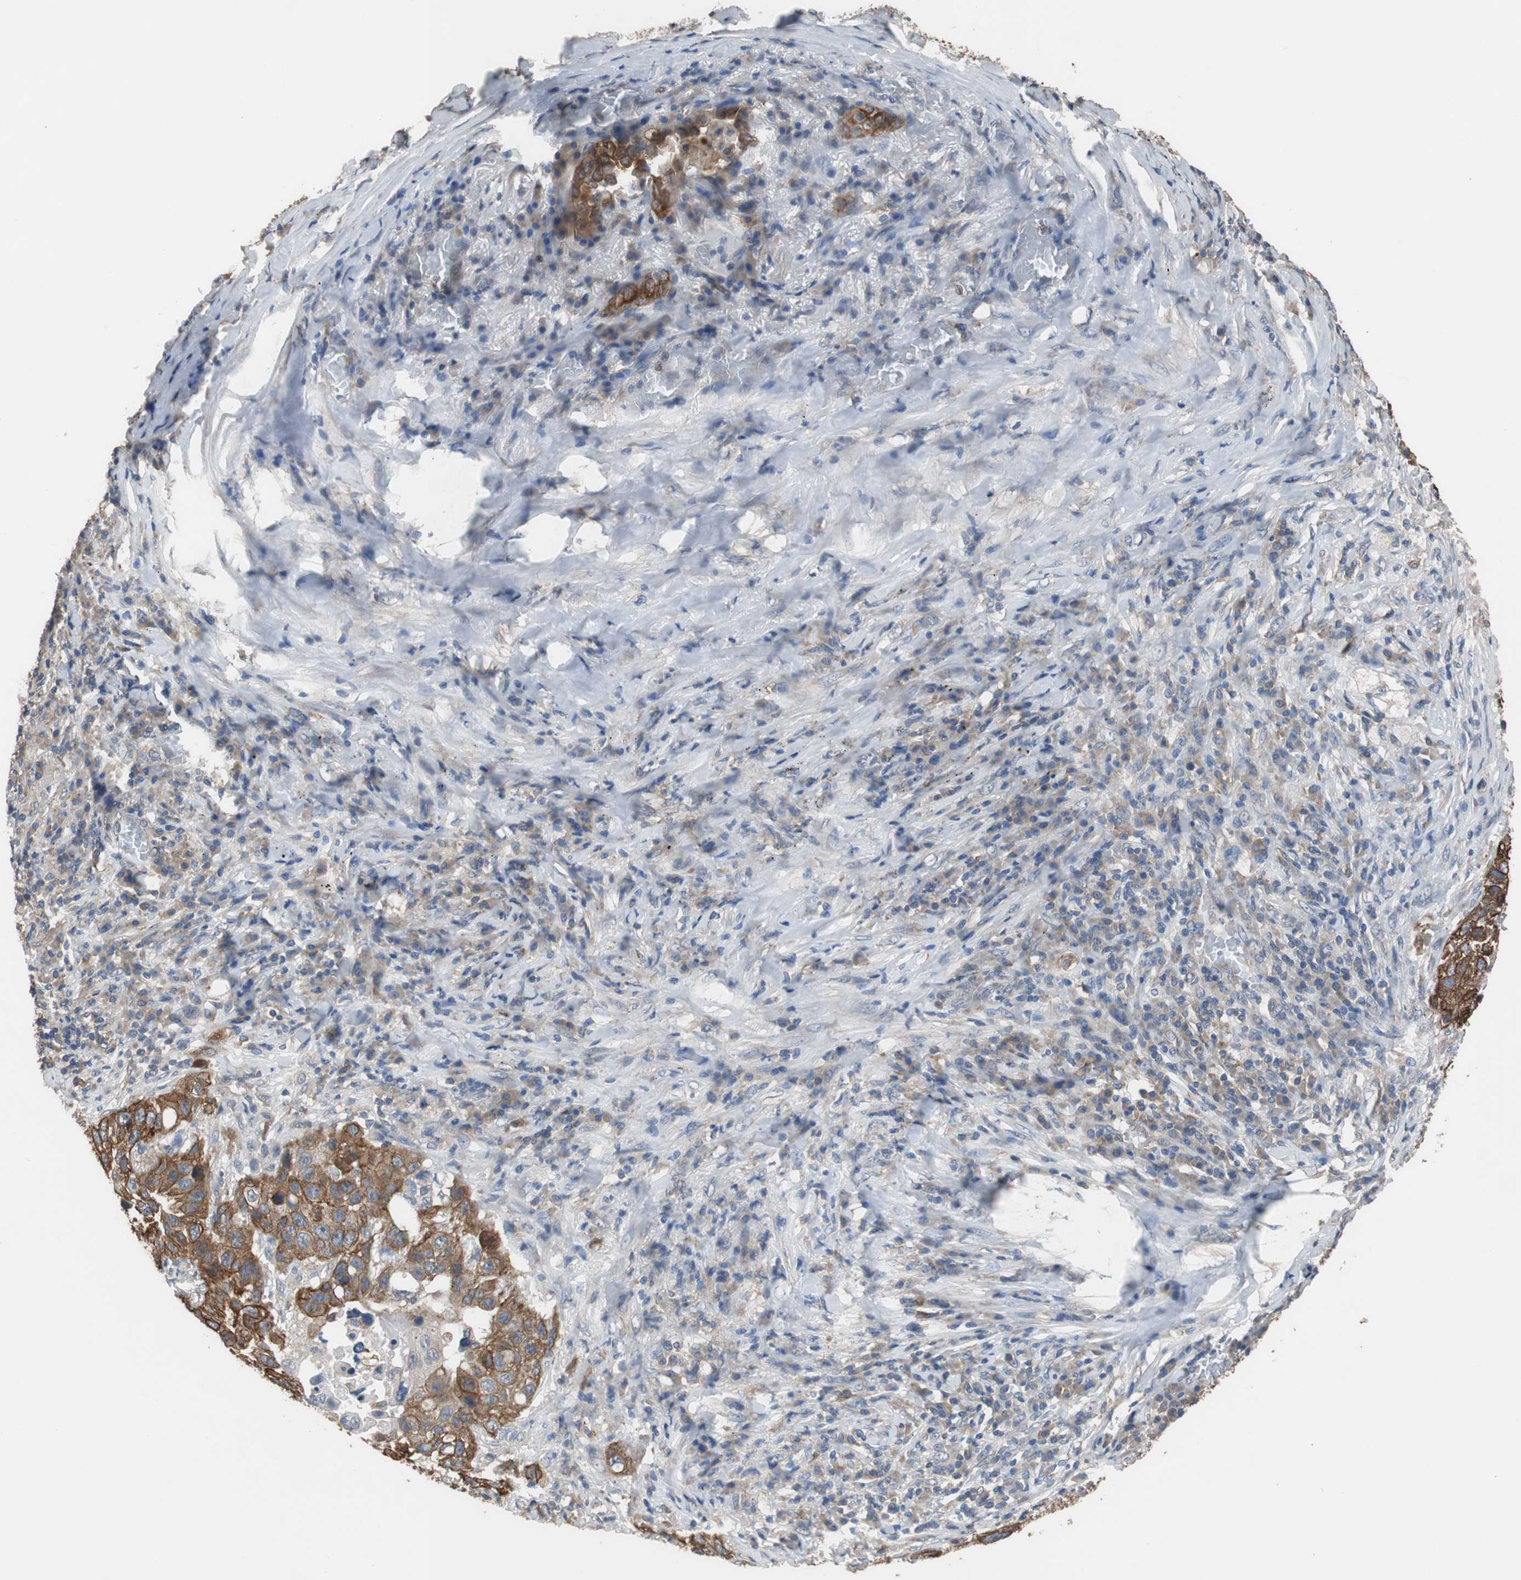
{"staining": {"intensity": "strong", "quantity": ">75%", "location": "cytoplasmic/membranous"}, "tissue": "lung cancer", "cell_type": "Tumor cells", "image_type": "cancer", "snomed": [{"axis": "morphology", "description": "Squamous cell carcinoma, NOS"}, {"axis": "topography", "description": "Lung"}], "caption": "Human squamous cell carcinoma (lung) stained with a protein marker reveals strong staining in tumor cells.", "gene": "USP10", "patient": {"sex": "male", "age": 57}}